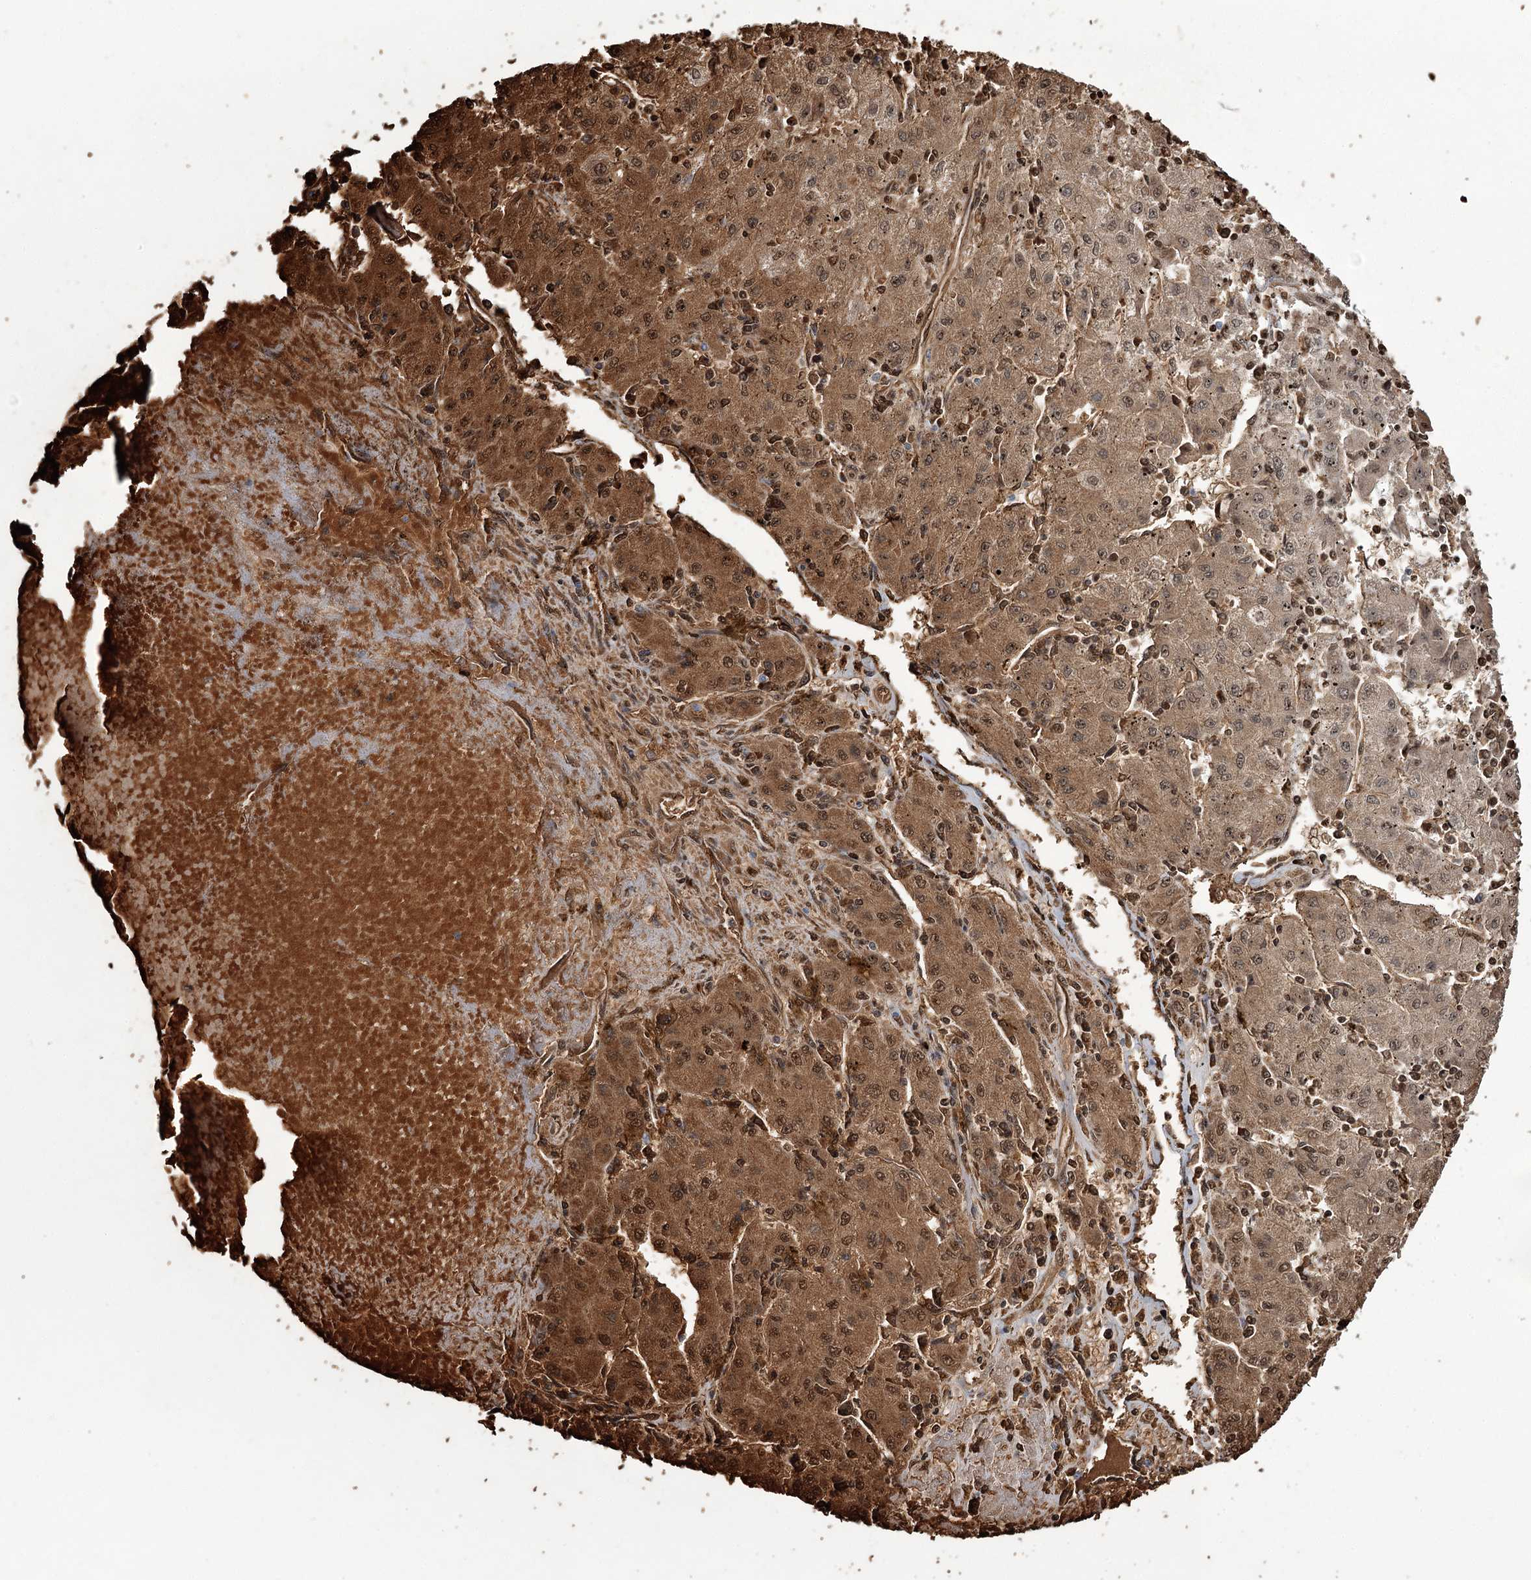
{"staining": {"intensity": "moderate", "quantity": ">75%", "location": "cytoplasmic/membranous,nuclear"}, "tissue": "liver cancer", "cell_type": "Tumor cells", "image_type": "cancer", "snomed": [{"axis": "morphology", "description": "Carcinoma, Hepatocellular, NOS"}, {"axis": "topography", "description": "Liver"}], "caption": "The immunohistochemical stain labels moderate cytoplasmic/membranous and nuclear positivity in tumor cells of hepatocellular carcinoma (liver) tissue.", "gene": "GBF1", "patient": {"sex": "male", "age": 72}}